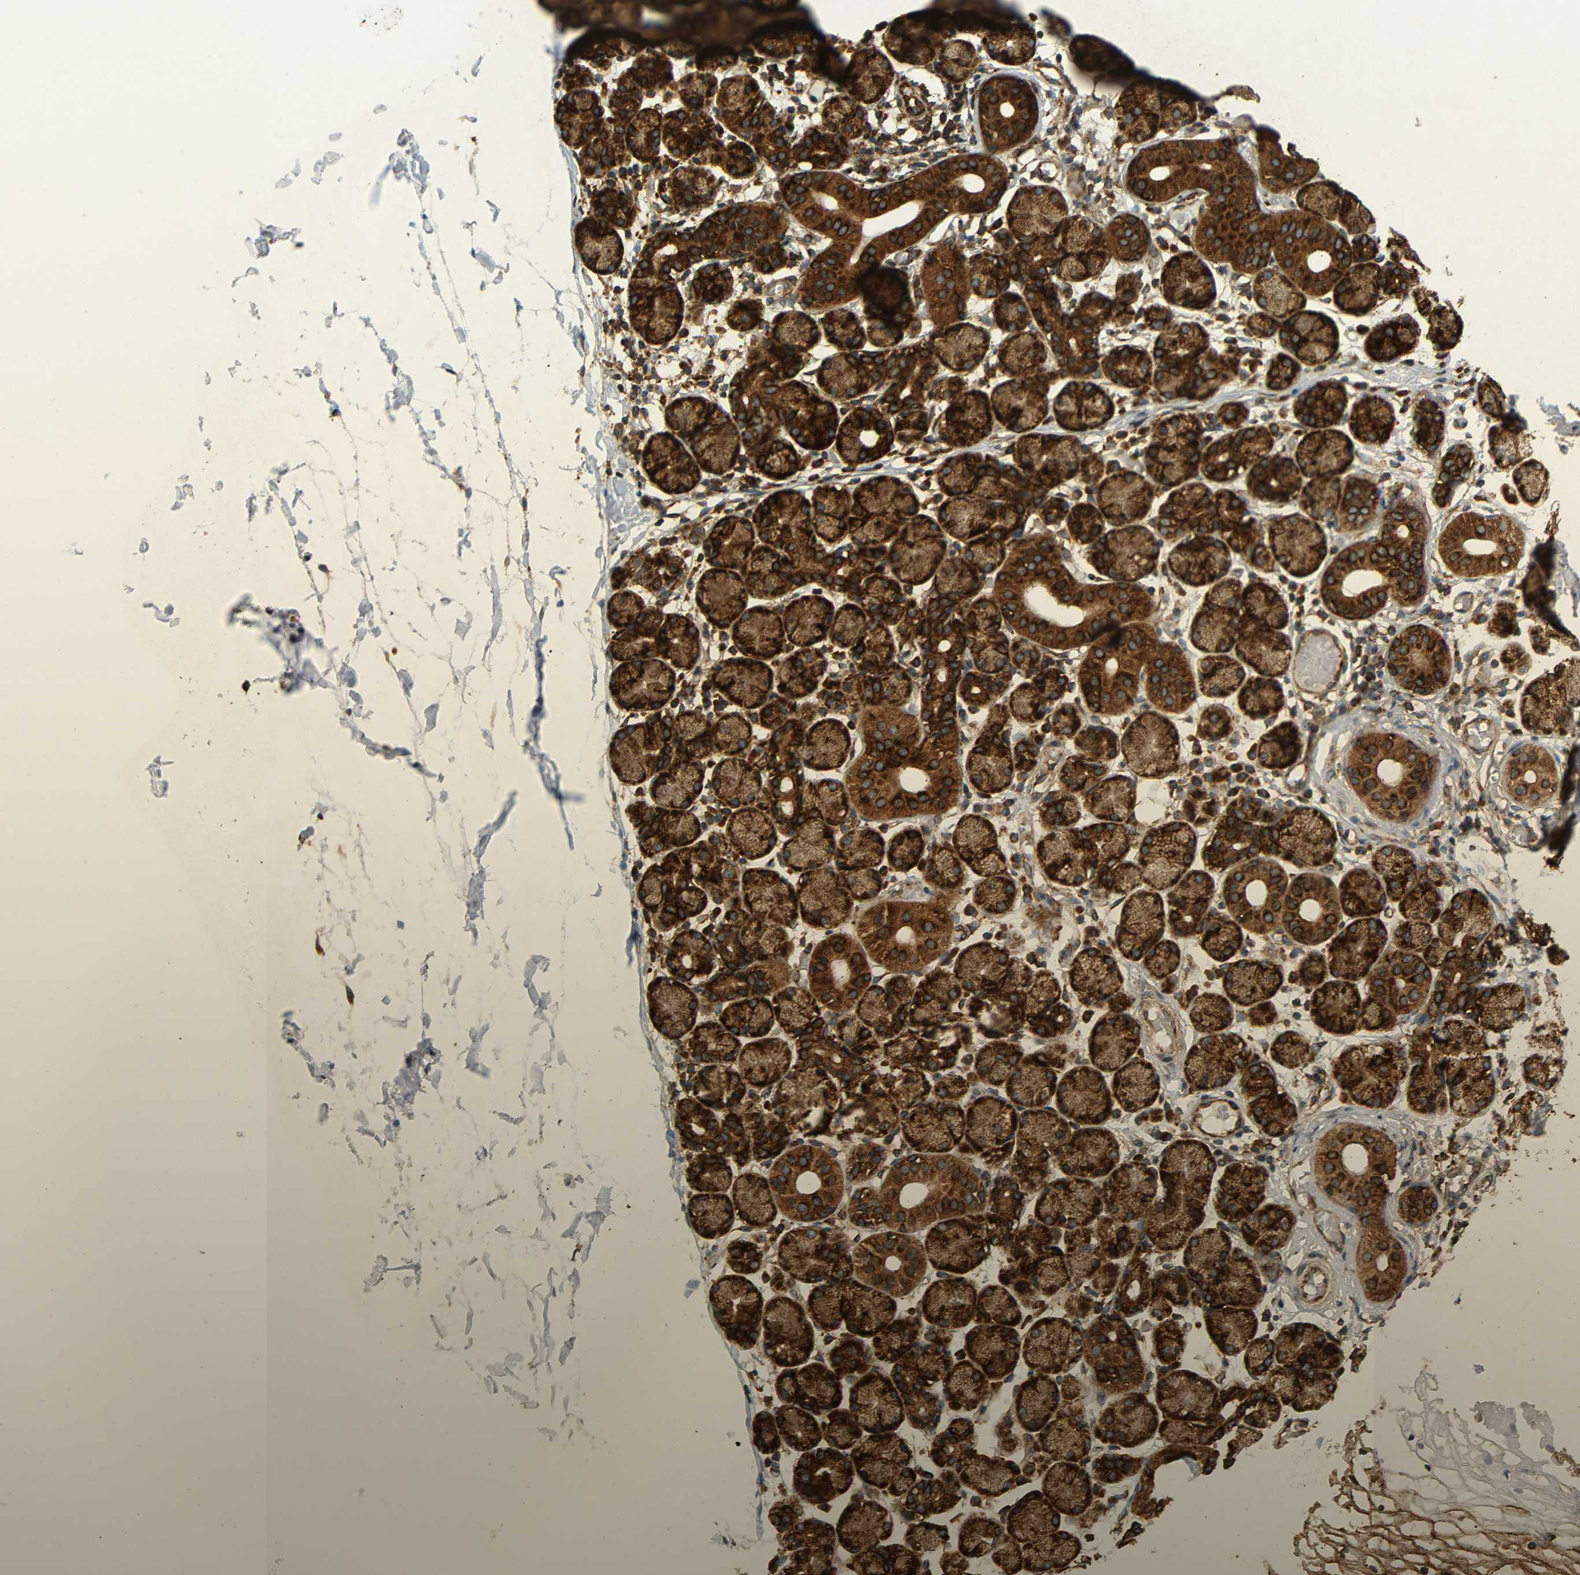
{"staining": {"intensity": "strong", "quantity": ">75%", "location": "cytoplasmic/membranous"}, "tissue": "salivary gland", "cell_type": "Glandular cells", "image_type": "normal", "snomed": [{"axis": "morphology", "description": "Normal tissue, NOS"}, {"axis": "topography", "description": "Salivary gland"}], "caption": "DAB immunohistochemical staining of unremarkable salivary gland reveals strong cytoplasmic/membranous protein expression in about >75% of glandular cells.", "gene": "BTF3", "patient": {"sex": "female", "age": 24}}